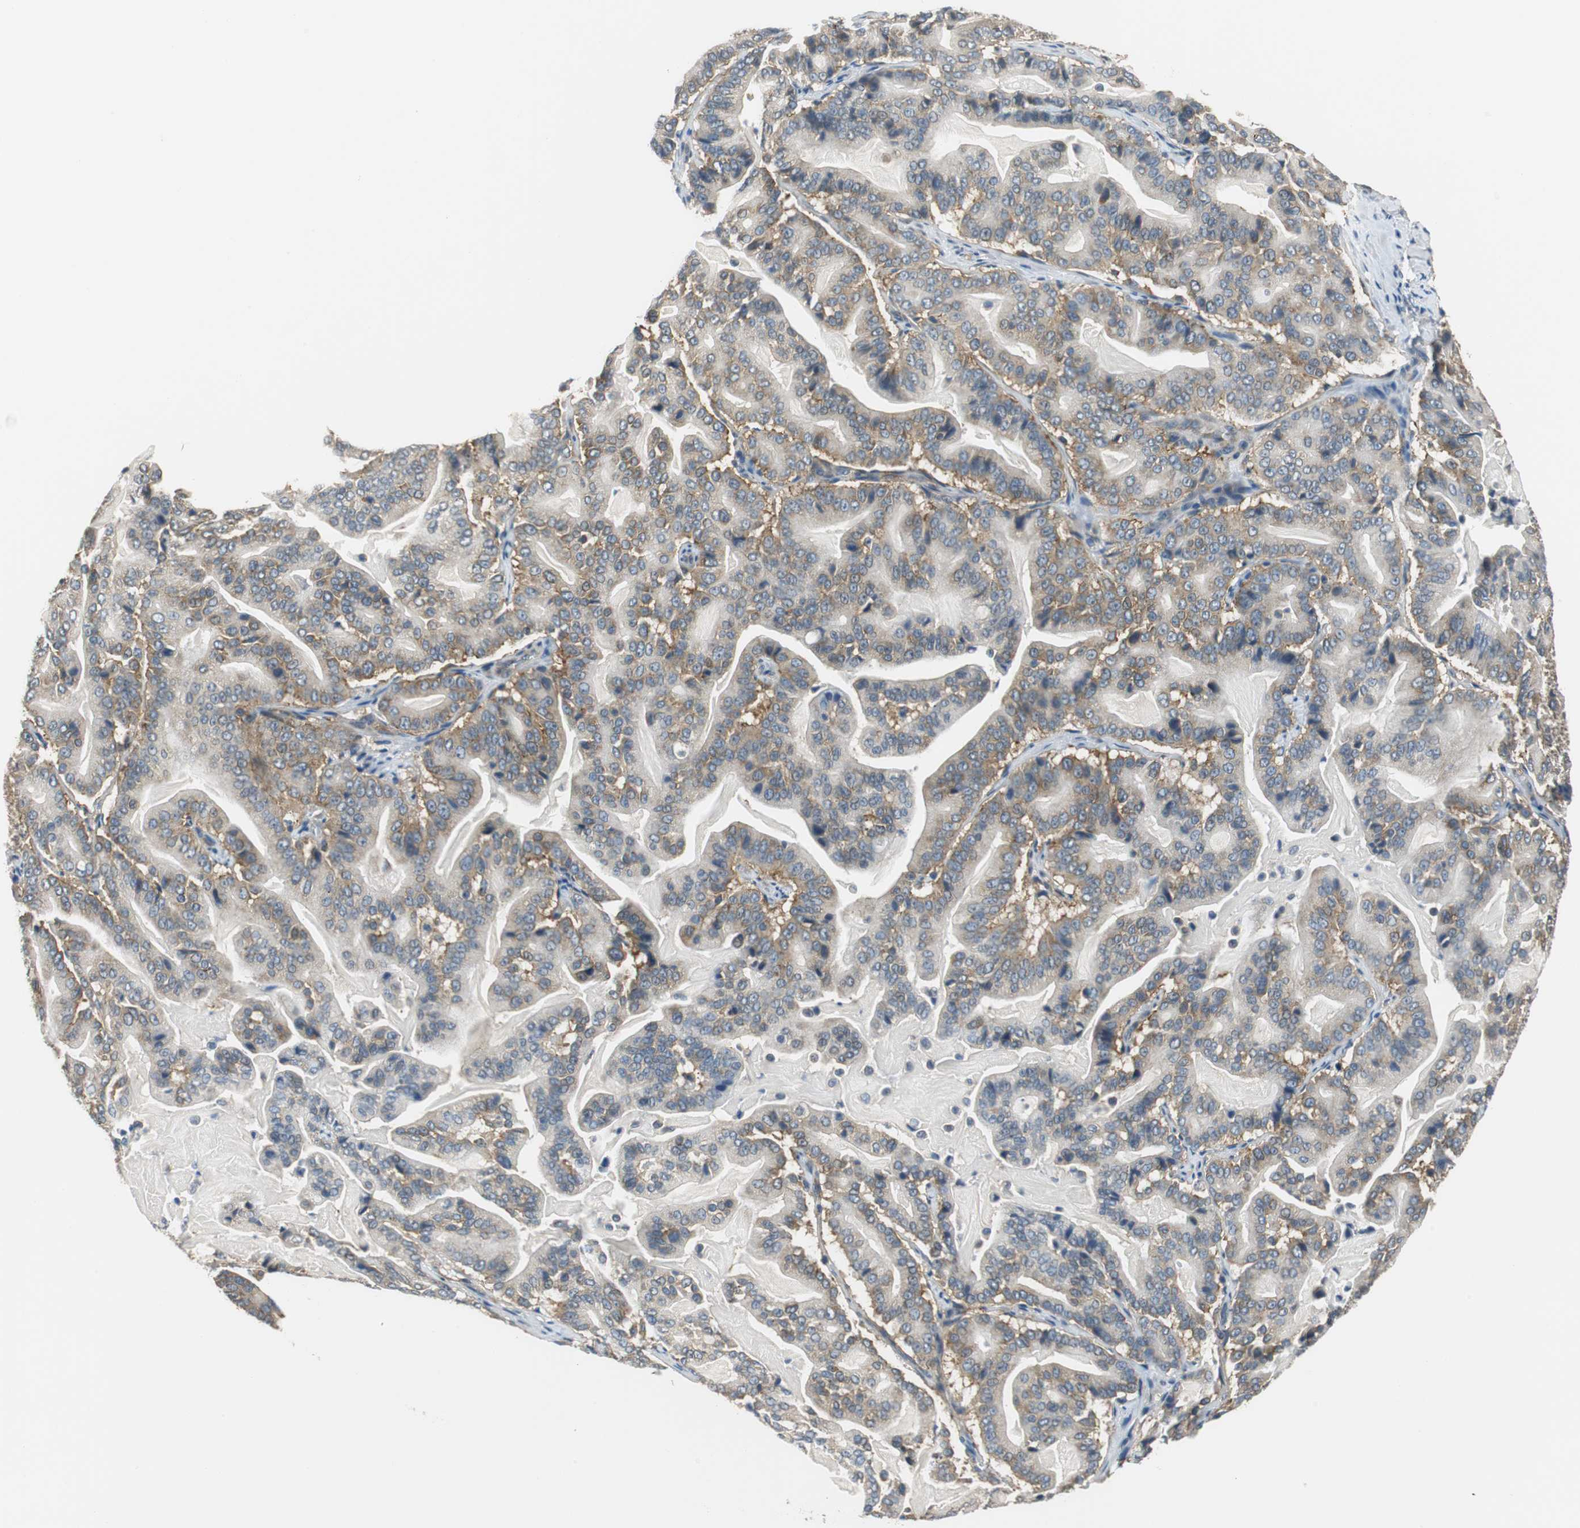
{"staining": {"intensity": "moderate", "quantity": ">75%", "location": "cytoplasmic/membranous"}, "tissue": "pancreatic cancer", "cell_type": "Tumor cells", "image_type": "cancer", "snomed": [{"axis": "morphology", "description": "Adenocarcinoma, NOS"}, {"axis": "topography", "description": "Pancreas"}], "caption": "Immunohistochemistry photomicrograph of adenocarcinoma (pancreatic) stained for a protein (brown), which exhibits medium levels of moderate cytoplasmic/membranous staining in approximately >75% of tumor cells.", "gene": "CNOT3", "patient": {"sex": "male", "age": 63}}